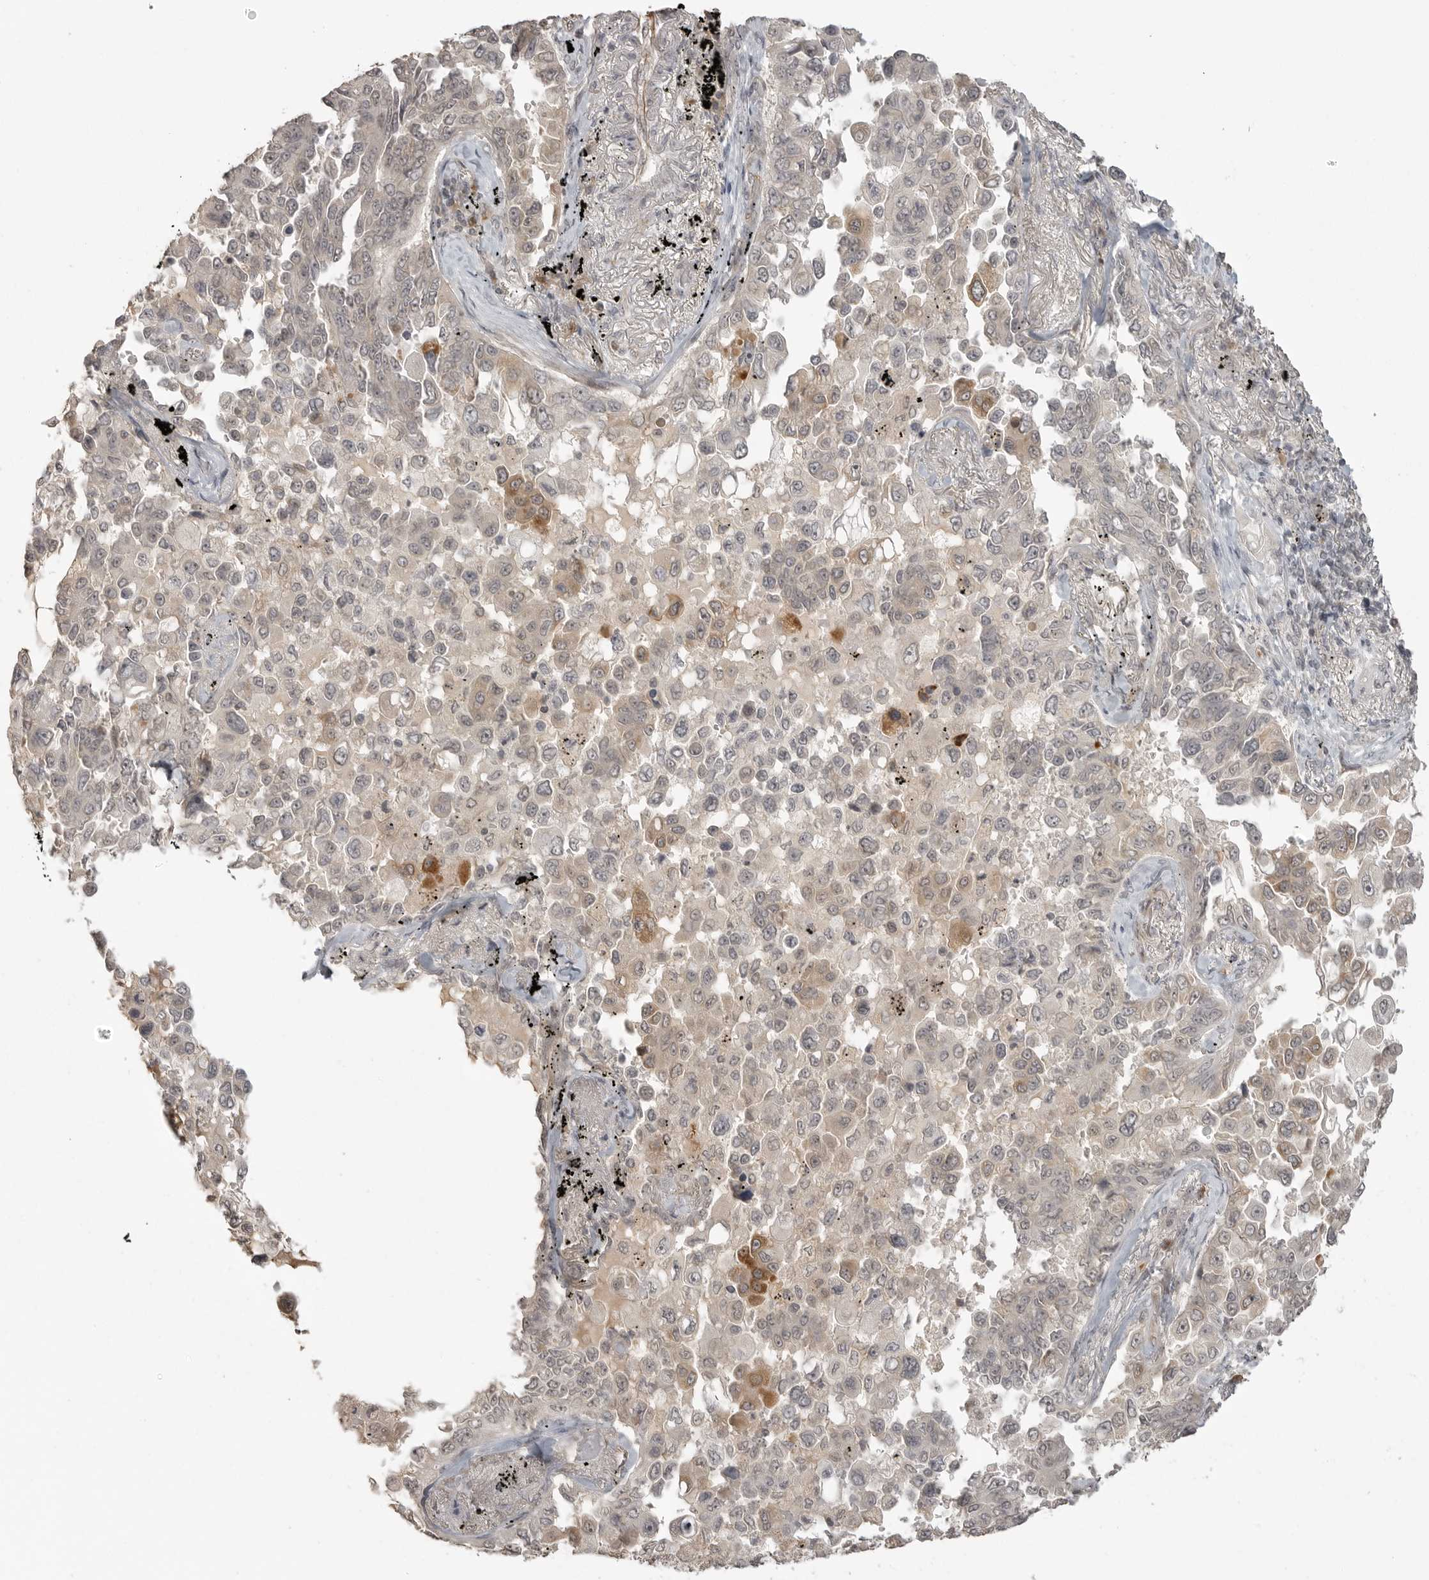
{"staining": {"intensity": "weak", "quantity": "<25%", "location": "cytoplasmic/membranous"}, "tissue": "lung cancer", "cell_type": "Tumor cells", "image_type": "cancer", "snomed": [{"axis": "morphology", "description": "Adenocarcinoma, NOS"}, {"axis": "topography", "description": "Lung"}], "caption": "A photomicrograph of human lung cancer (adenocarcinoma) is negative for staining in tumor cells.", "gene": "SMG8", "patient": {"sex": "female", "age": 67}}